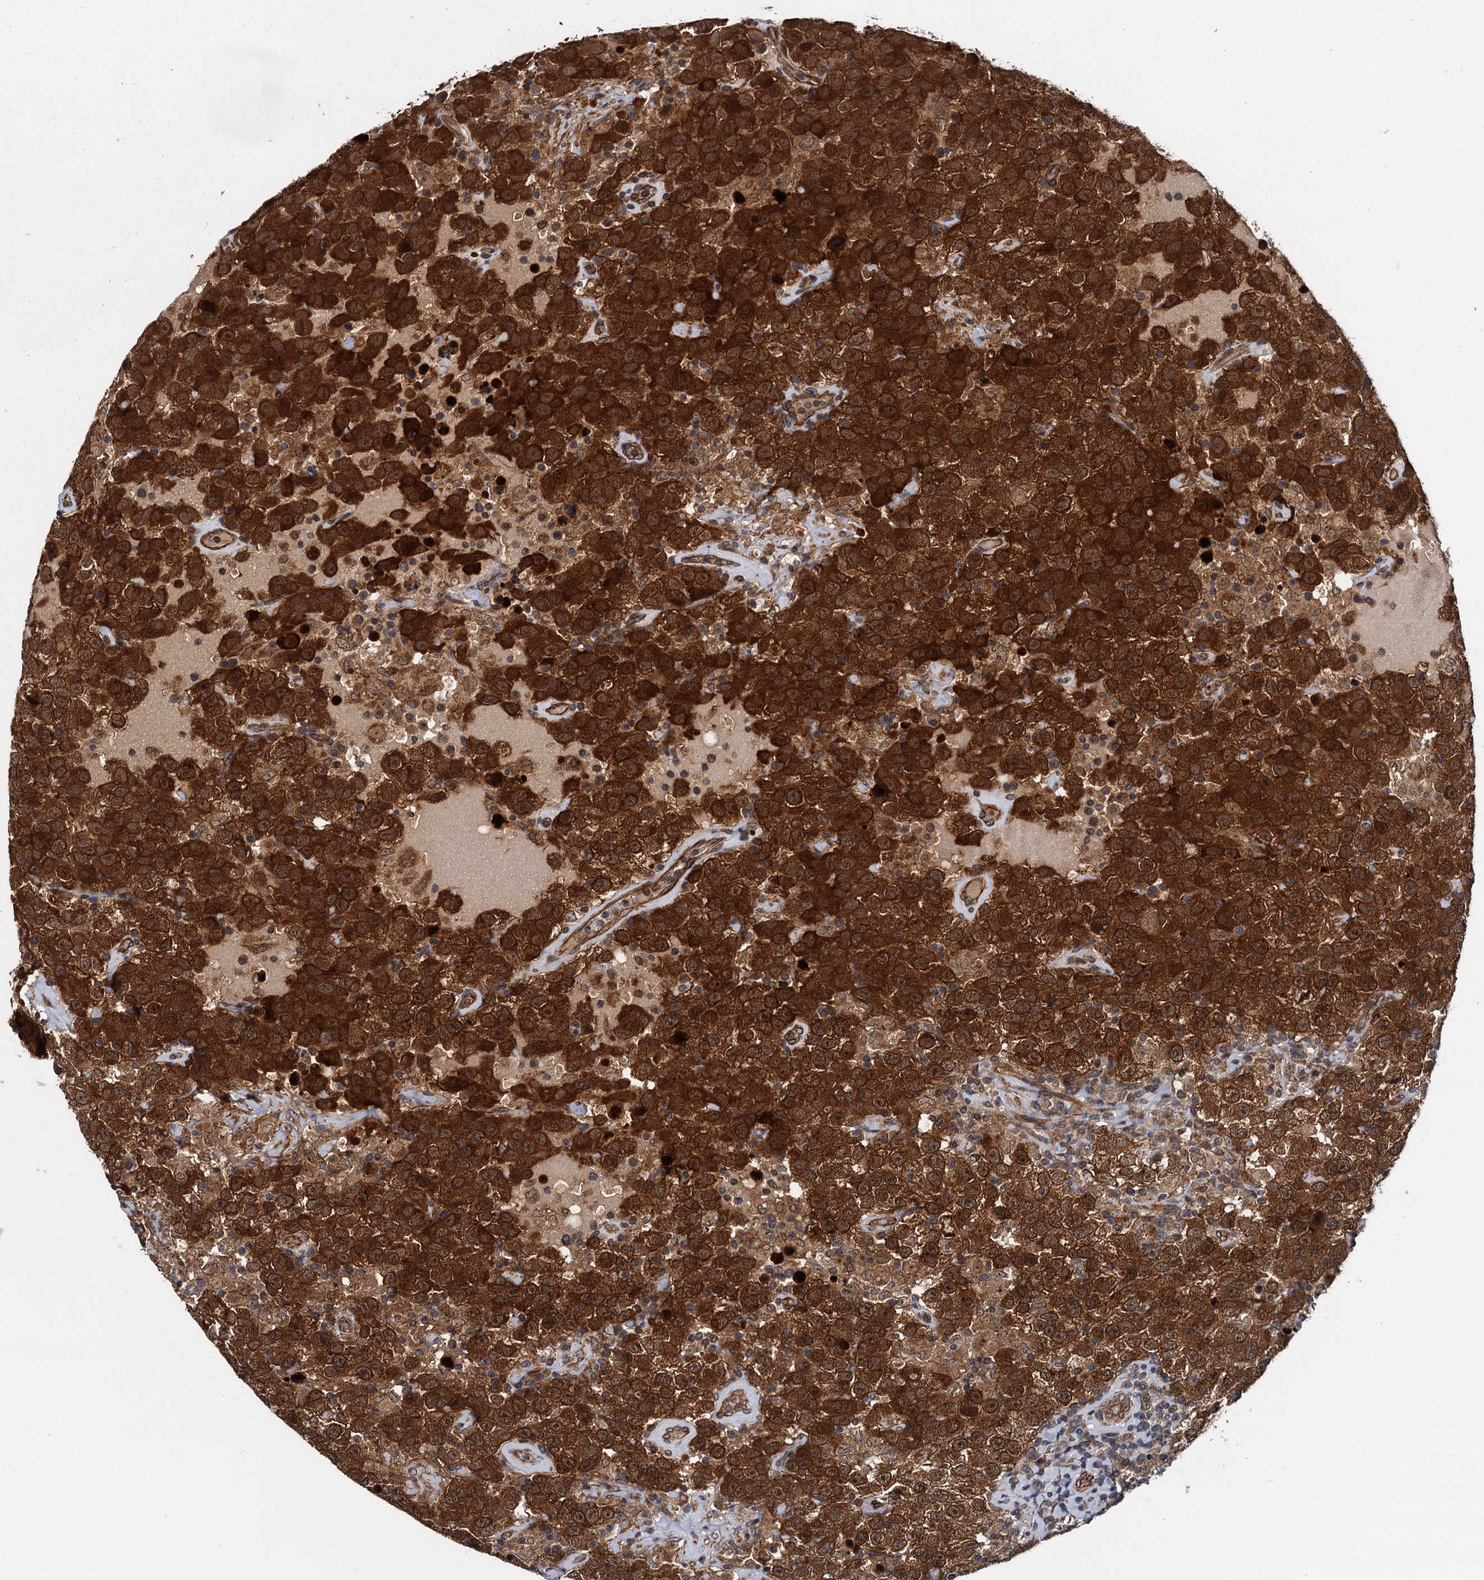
{"staining": {"intensity": "strong", "quantity": ">75%", "location": "cytoplasmic/membranous,nuclear"}, "tissue": "testis cancer", "cell_type": "Tumor cells", "image_type": "cancer", "snomed": [{"axis": "morphology", "description": "Seminoma, NOS"}, {"axis": "topography", "description": "Testis"}], "caption": "Testis seminoma stained for a protein displays strong cytoplasmic/membranous and nuclear positivity in tumor cells. The staining was performed using DAB to visualize the protein expression in brown, while the nuclei were stained in blue with hematoxylin (Magnification: 20x).", "gene": "ZFYVE19", "patient": {"sex": "male", "age": 41}}